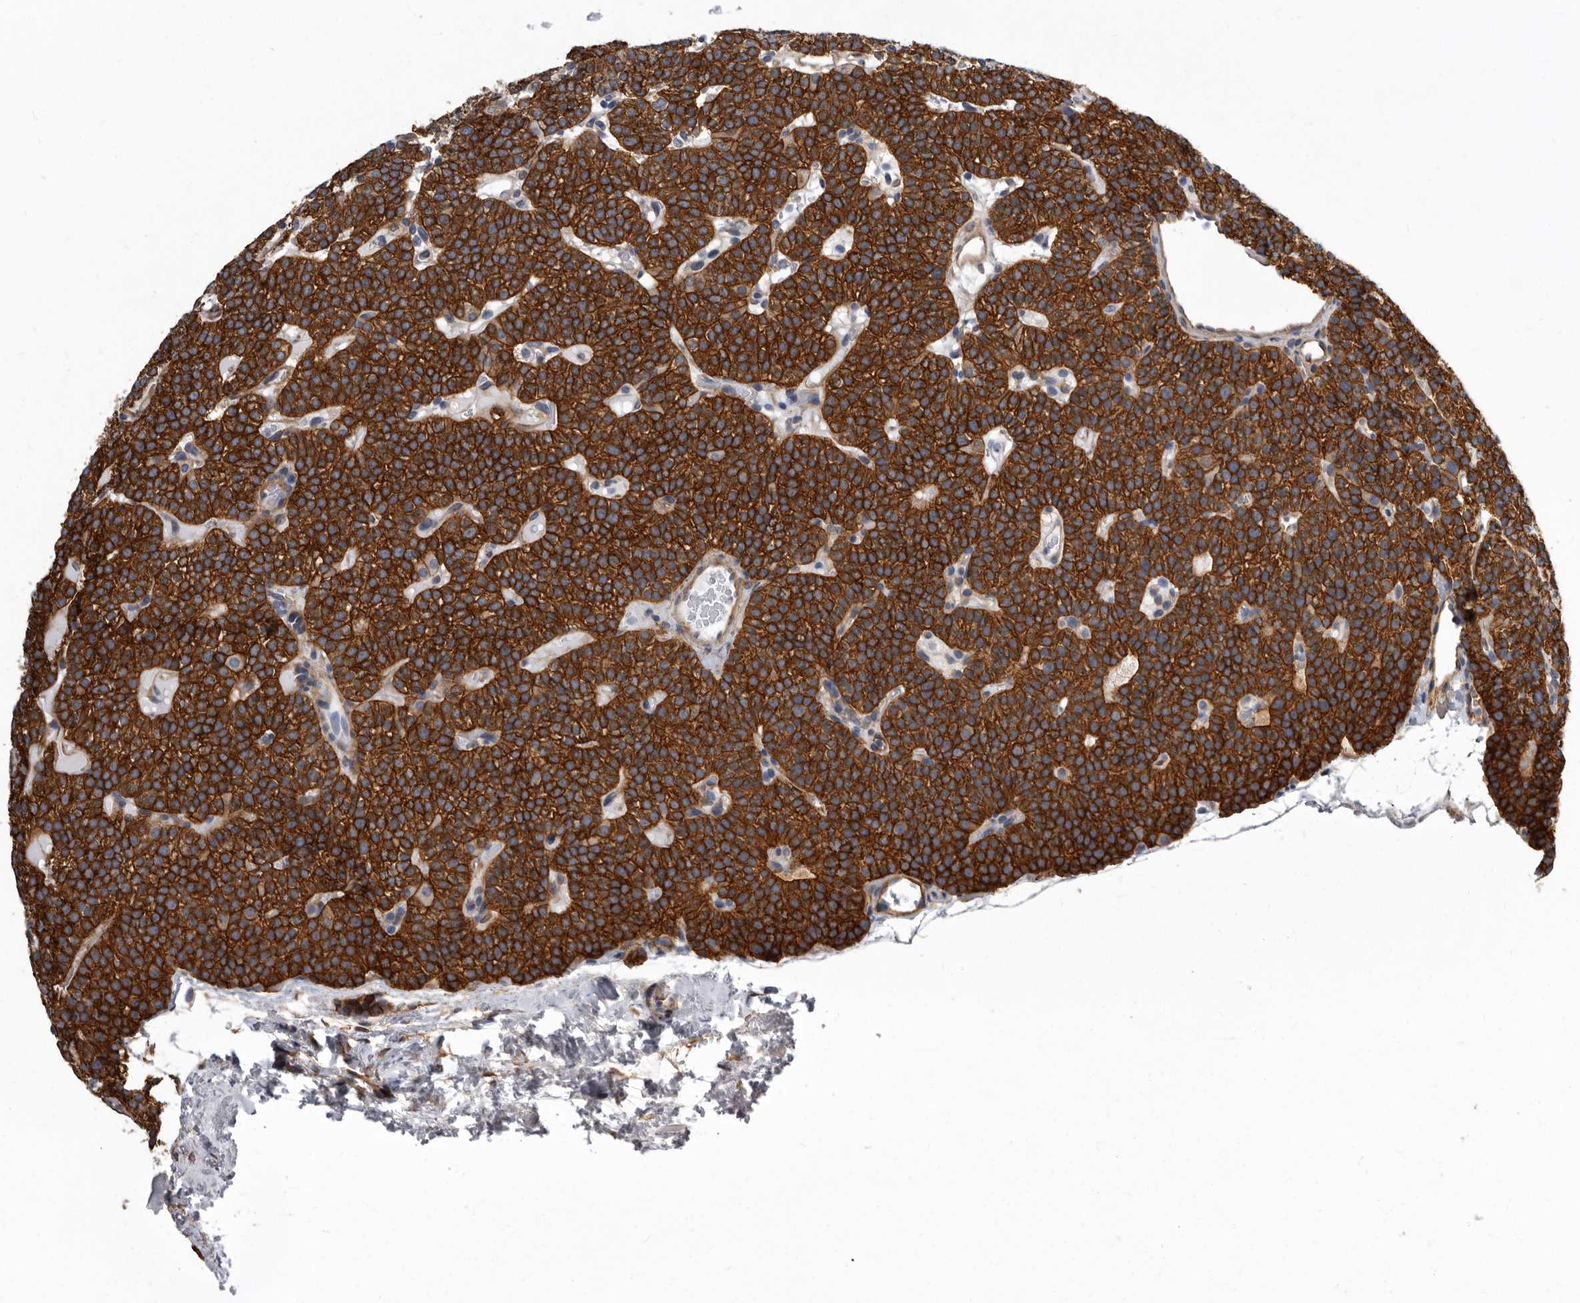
{"staining": {"intensity": "strong", "quantity": "25%-75%", "location": "cytoplasmic/membranous"}, "tissue": "parathyroid gland", "cell_type": "Glandular cells", "image_type": "normal", "snomed": [{"axis": "morphology", "description": "Normal tissue, NOS"}, {"axis": "topography", "description": "Parathyroid gland"}], "caption": "Brown immunohistochemical staining in normal human parathyroid gland reveals strong cytoplasmic/membranous positivity in approximately 25%-75% of glandular cells.", "gene": "ENAH", "patient": {"sex": "male", "age": 83}}